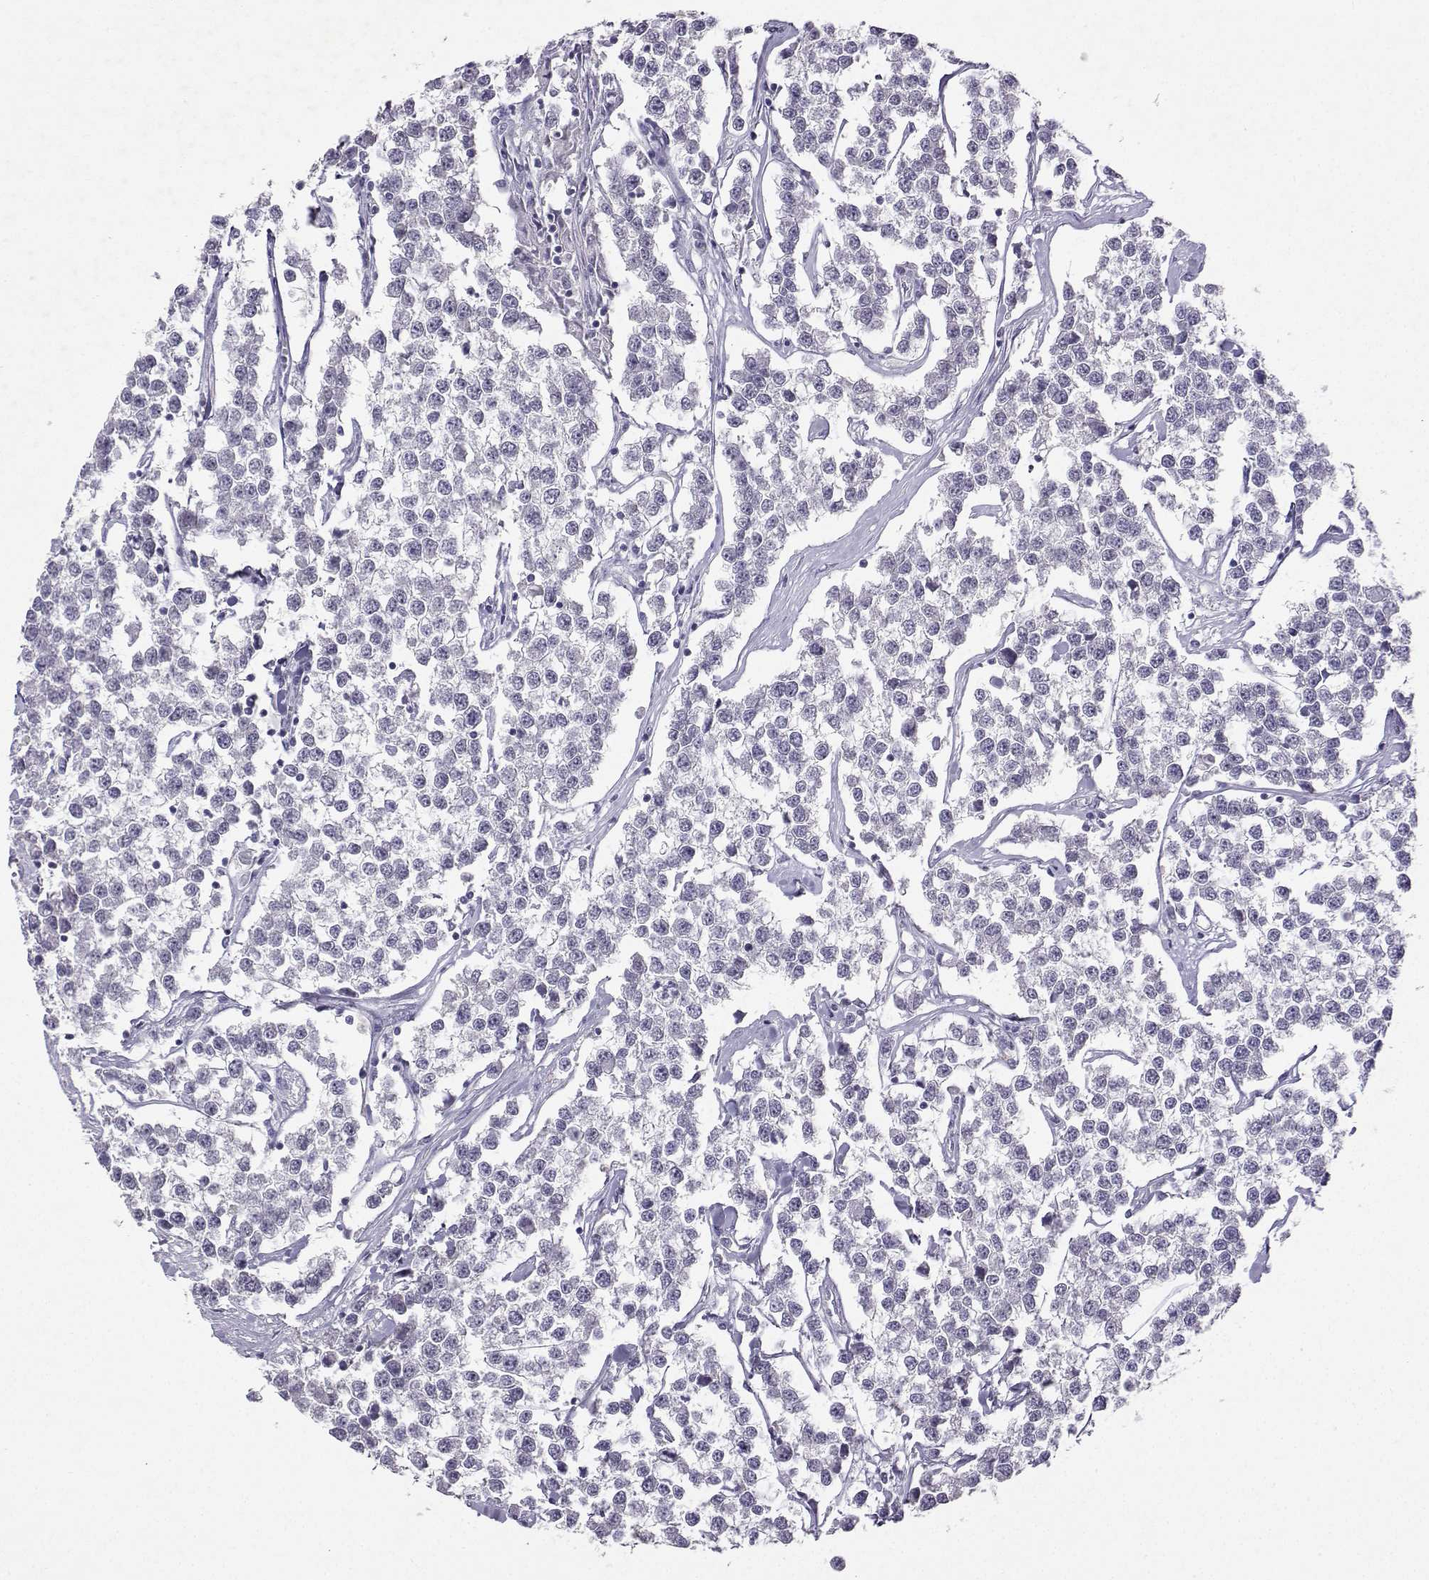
{"staining": {"intensity": "negative", "quantity": "none", "location": "none"}, "tissue": "testis cancer", "cell_type": "Tumor cells", "image_type": "cancer", "snomed": [{"axis": "morphology", "description": "Seminoma, NOS"}, {"axis": "topography", "description": "Testis"}], "caption": "IHC photomicrograph of human seminoma (testis) stained for a protein (brown), which shows no positivity in tumor cells. The staining is performed using DAB brown chromogen with nuclei counter-stained in using hematoxylin.", "gene": "TBR1", "patient": {"sex": "male", "age": 59}}